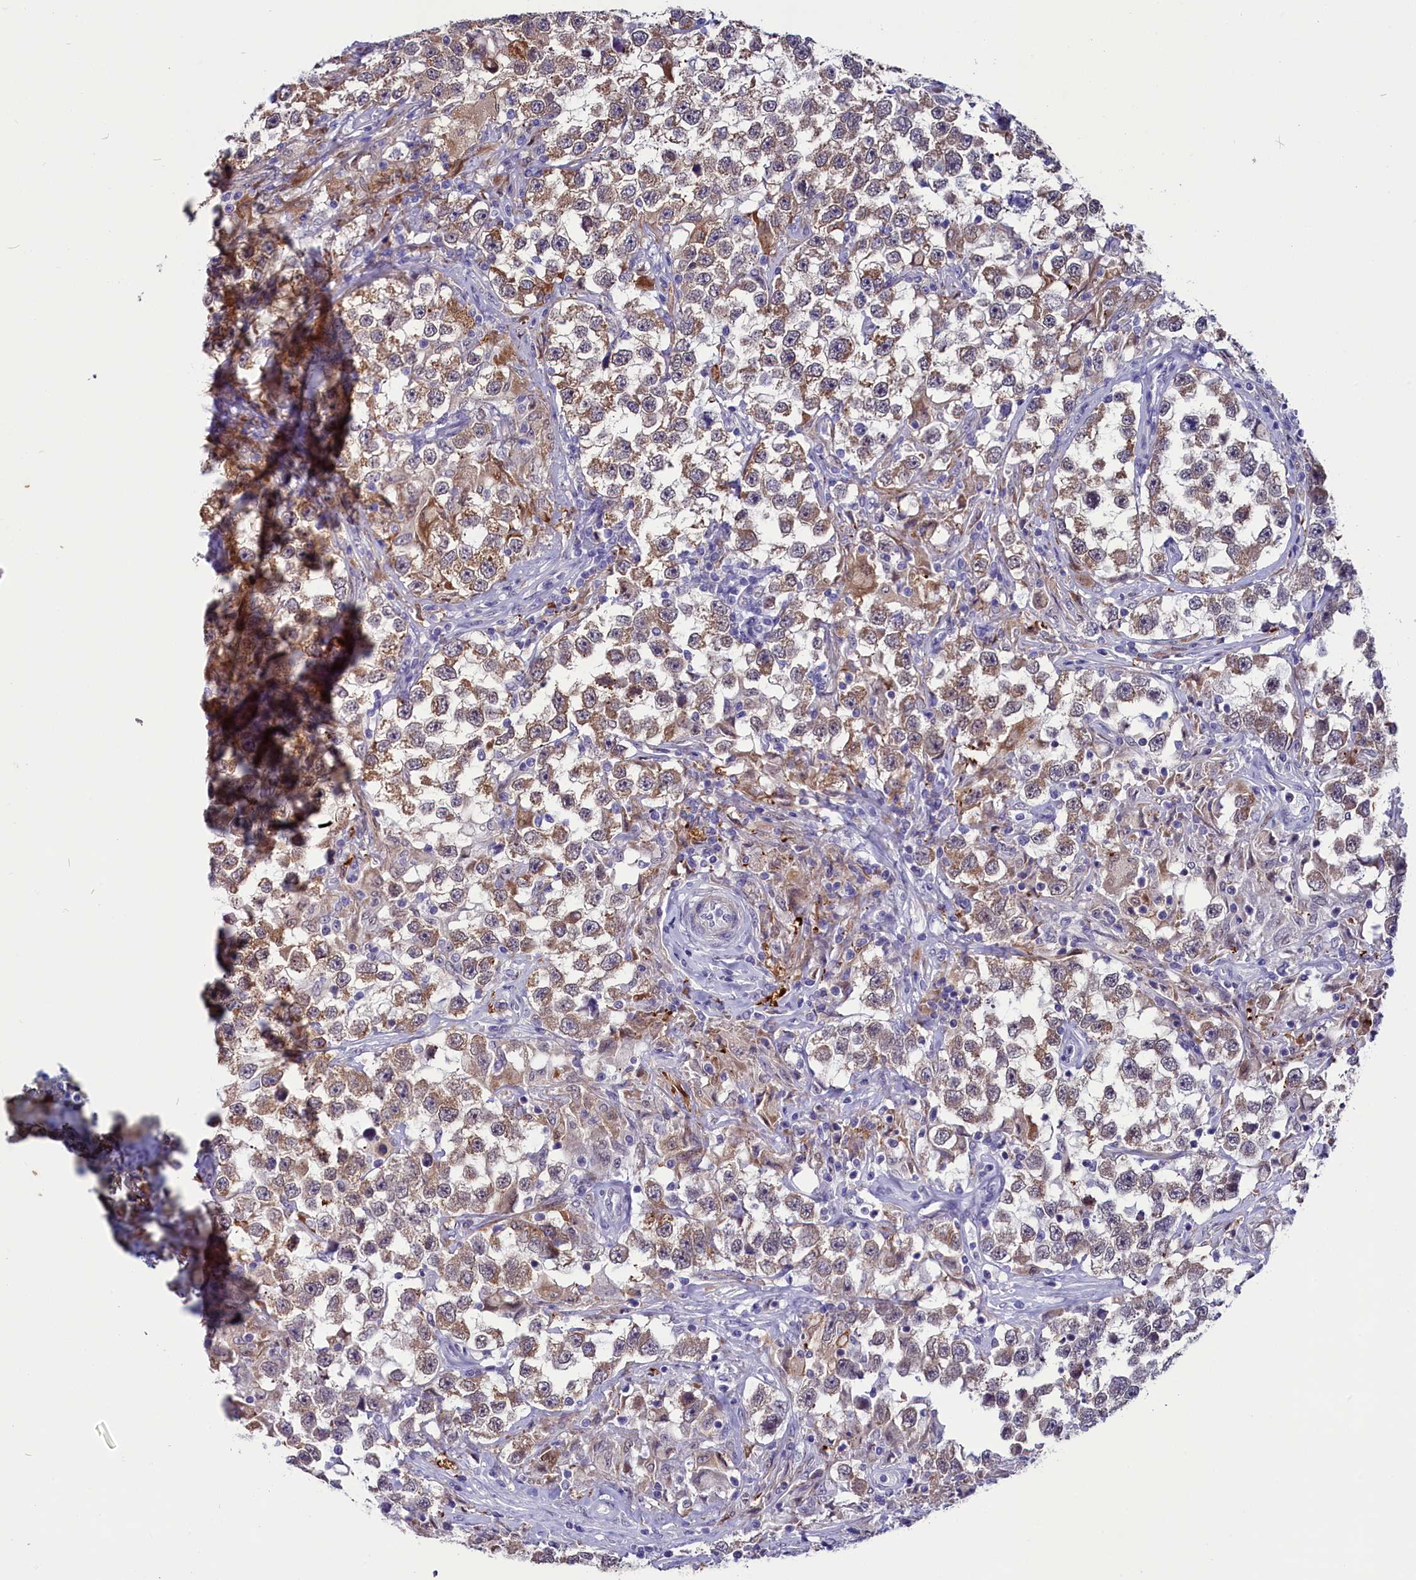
{"staining": {"intensity": "moderate", "quantity": ">75%", "location": "cytoplasmic/membranous"}, "tissue": "testis cancer", "cell_type": "Tumor cells", "image_type": "cancer", "snomed": [{"axis": "morphology", "description": "Seminoma, NOS"}, {"axis": "topography", "description": "Testis"}], "caption": "Tumor cells reveal medium levels of moderate cytoplasmic/membranous staining in about >75% of cells in human testis seminoma. The staining was performed using DAB, with brown indicating positive protein expression. Nuclei are stained blue with hematoxylin.", "gene": "SCD5", "patient": {"sex": "male", "age": 46}}